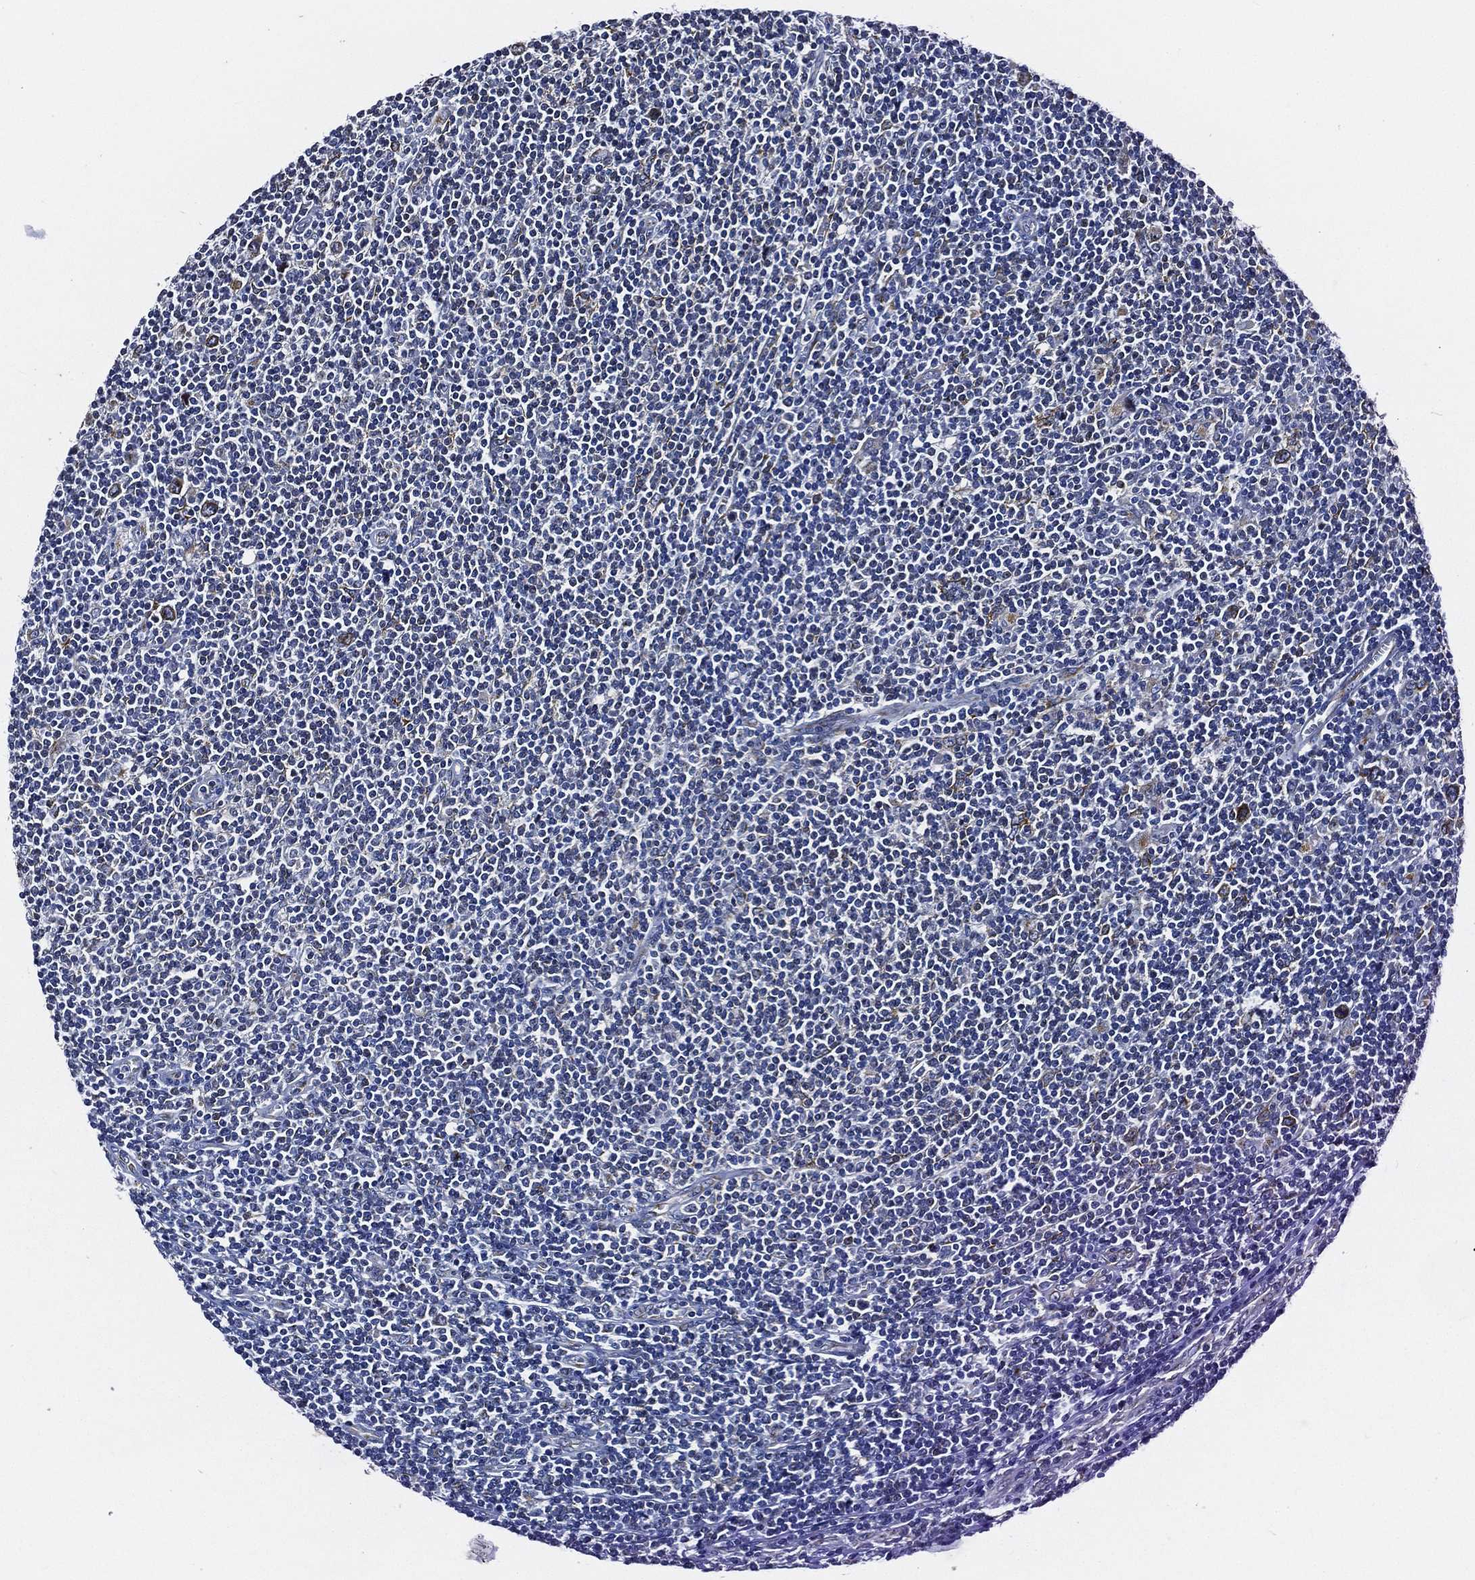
{"staining": {"intensity": "strong", "quantity": "25%-75%", "location": "nuclear"}, "tissue": "lymphoma", "cell_type": "Tumor cells", "image_type": "cancer", "snomed": [{"axis": "morphology", "description": "Hodgkin's disease, NOS"}, {"axis": "topography", "description": "Lymph node"}], "caption": "IHC of human lymphoma demonstrates high levels of strong nuclear expression in approximately 25%-75% of tumor cells.", "gene": "TICAM1", "patient": {"sex": "male", "age": 40}}